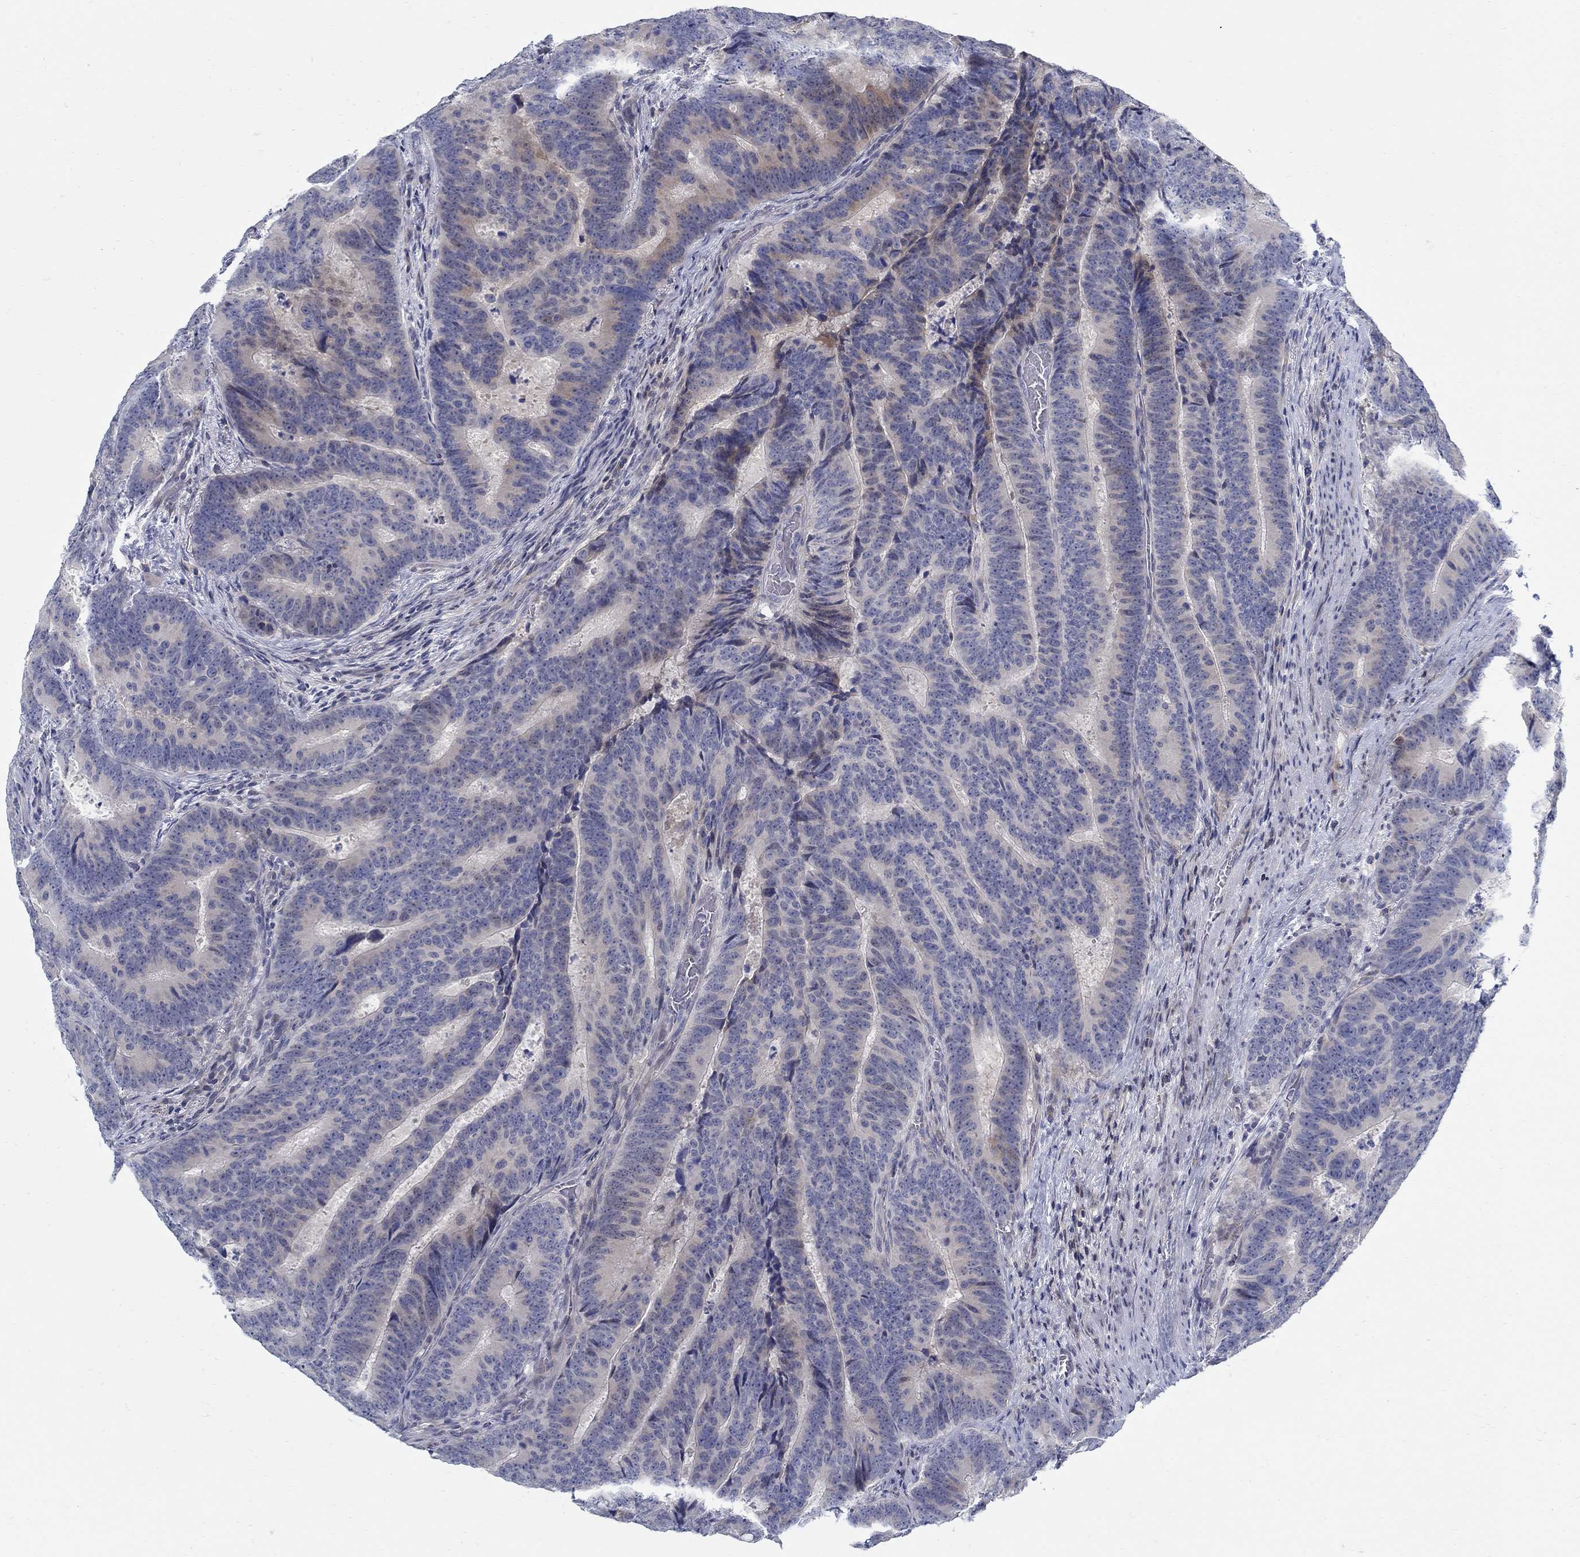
{"staining": {"intensity": "negative", "quantity": "none", "location": "none"}, "tissue": "colorectal cancer", "cell_type": "Tumor cells", "image_type": "cancer", "snomed": [{"axis": "morphology", "description": "Adenocarcinoma, NOS"}, {"axis": "topography", "description": "Colon"}], "caption": "High magnification brightfield microscopy of adenocarcinoma (colorectal) stained with DAB (3,3'-diaminobenzidine) (brown) and counterstained with hematoxylin (blue): tumor cells show no significant staining.", "gene": "ANO7", "patient": {"sex": "female", "age": 82}}